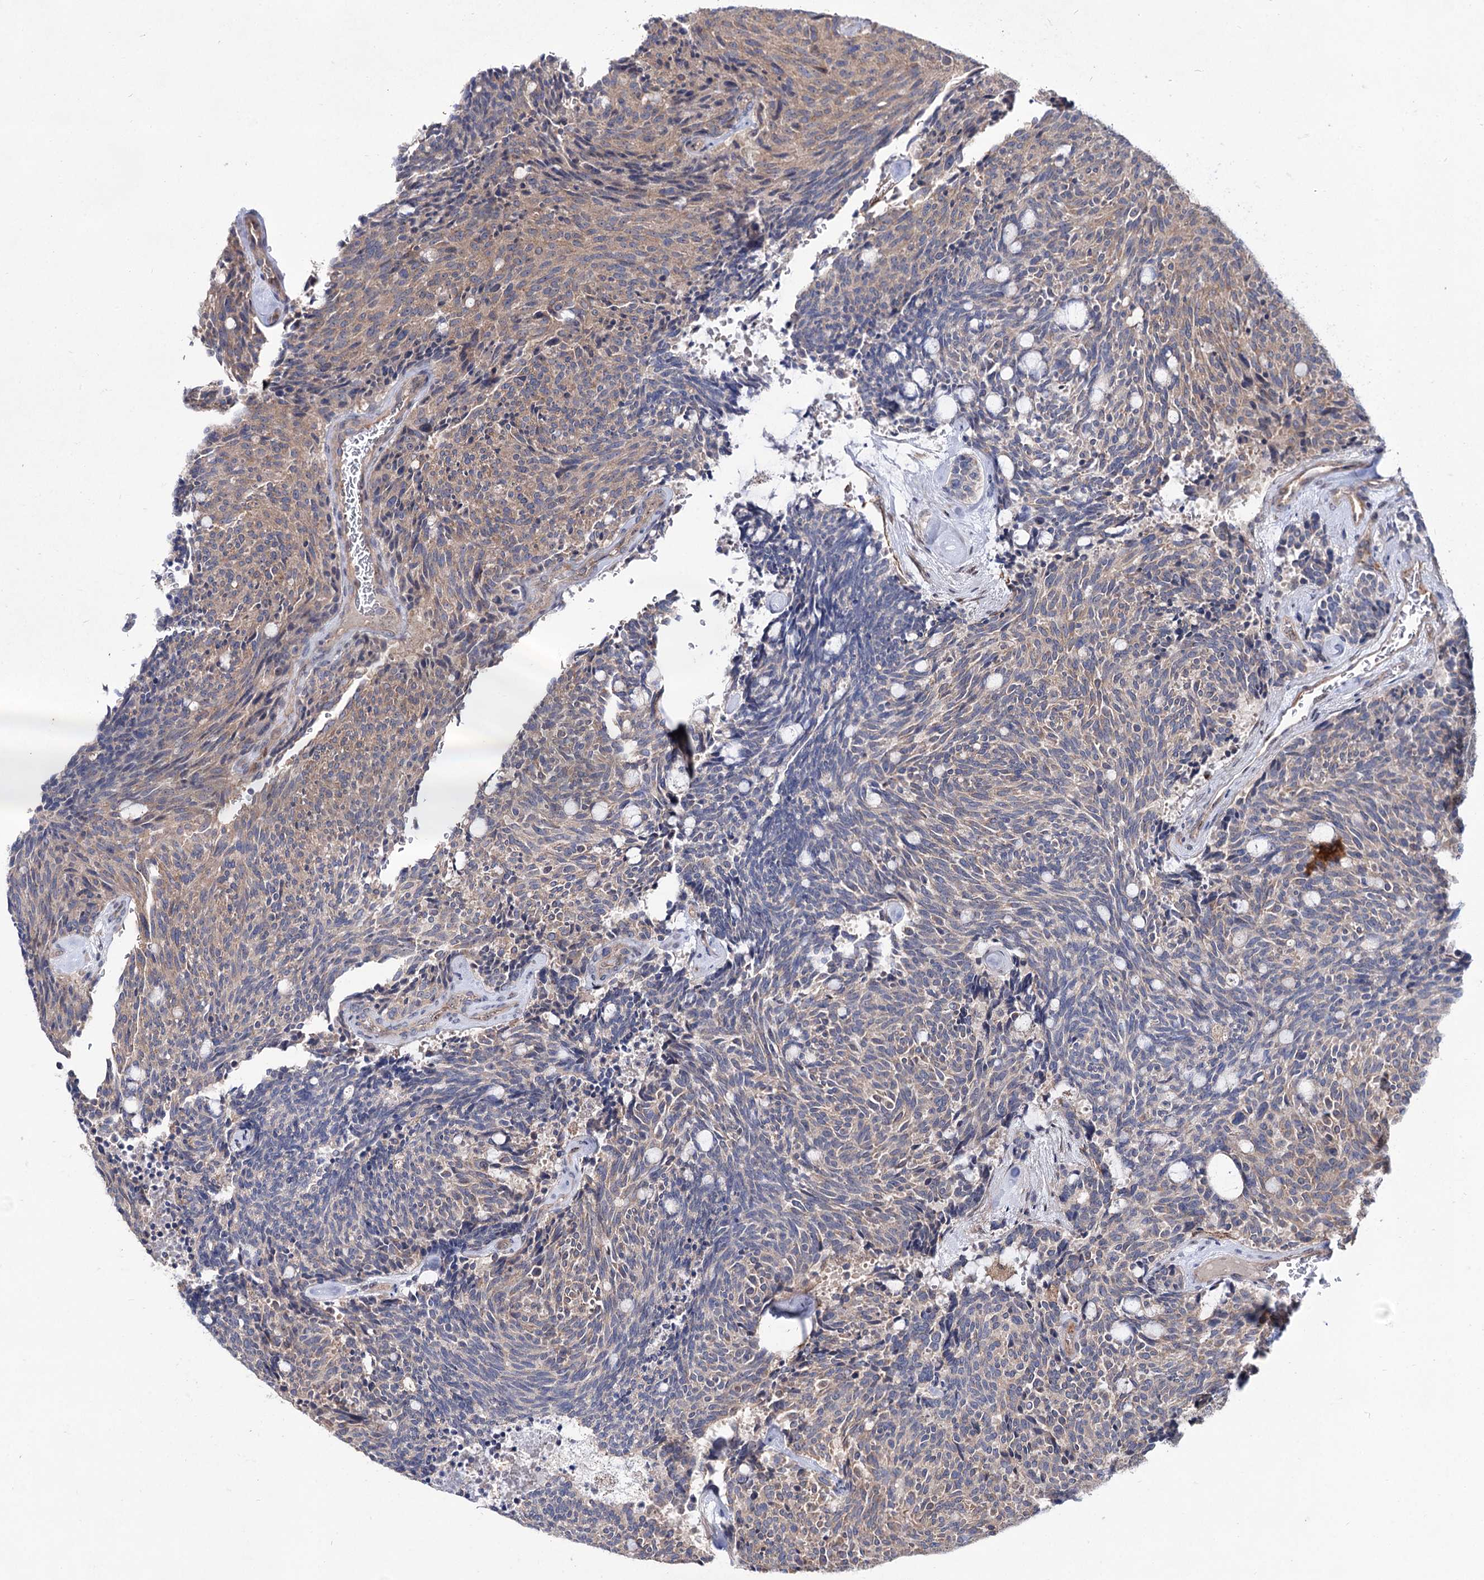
{"staining": {"intensity": "weak", "quantity": "25%-75%", "location": "cytoplasmic/membranous"}, "tissue": "carcinoid", "cell_type": "Tumor cells", "image_type": "cancer", "snomed": [{"axis": "morphology", "description": "Carcinoid, malignant, NOS"}, {"axis": "topography", "description": "Pancreas"}], "caption": "Protein staining displays weak cytoplasmic/membranous staining in approximately 25%-75% of tumor cells in carcinoid (malignant).", "gene": "SEC24A", "patient": {"sex": "female", "age": 54}}